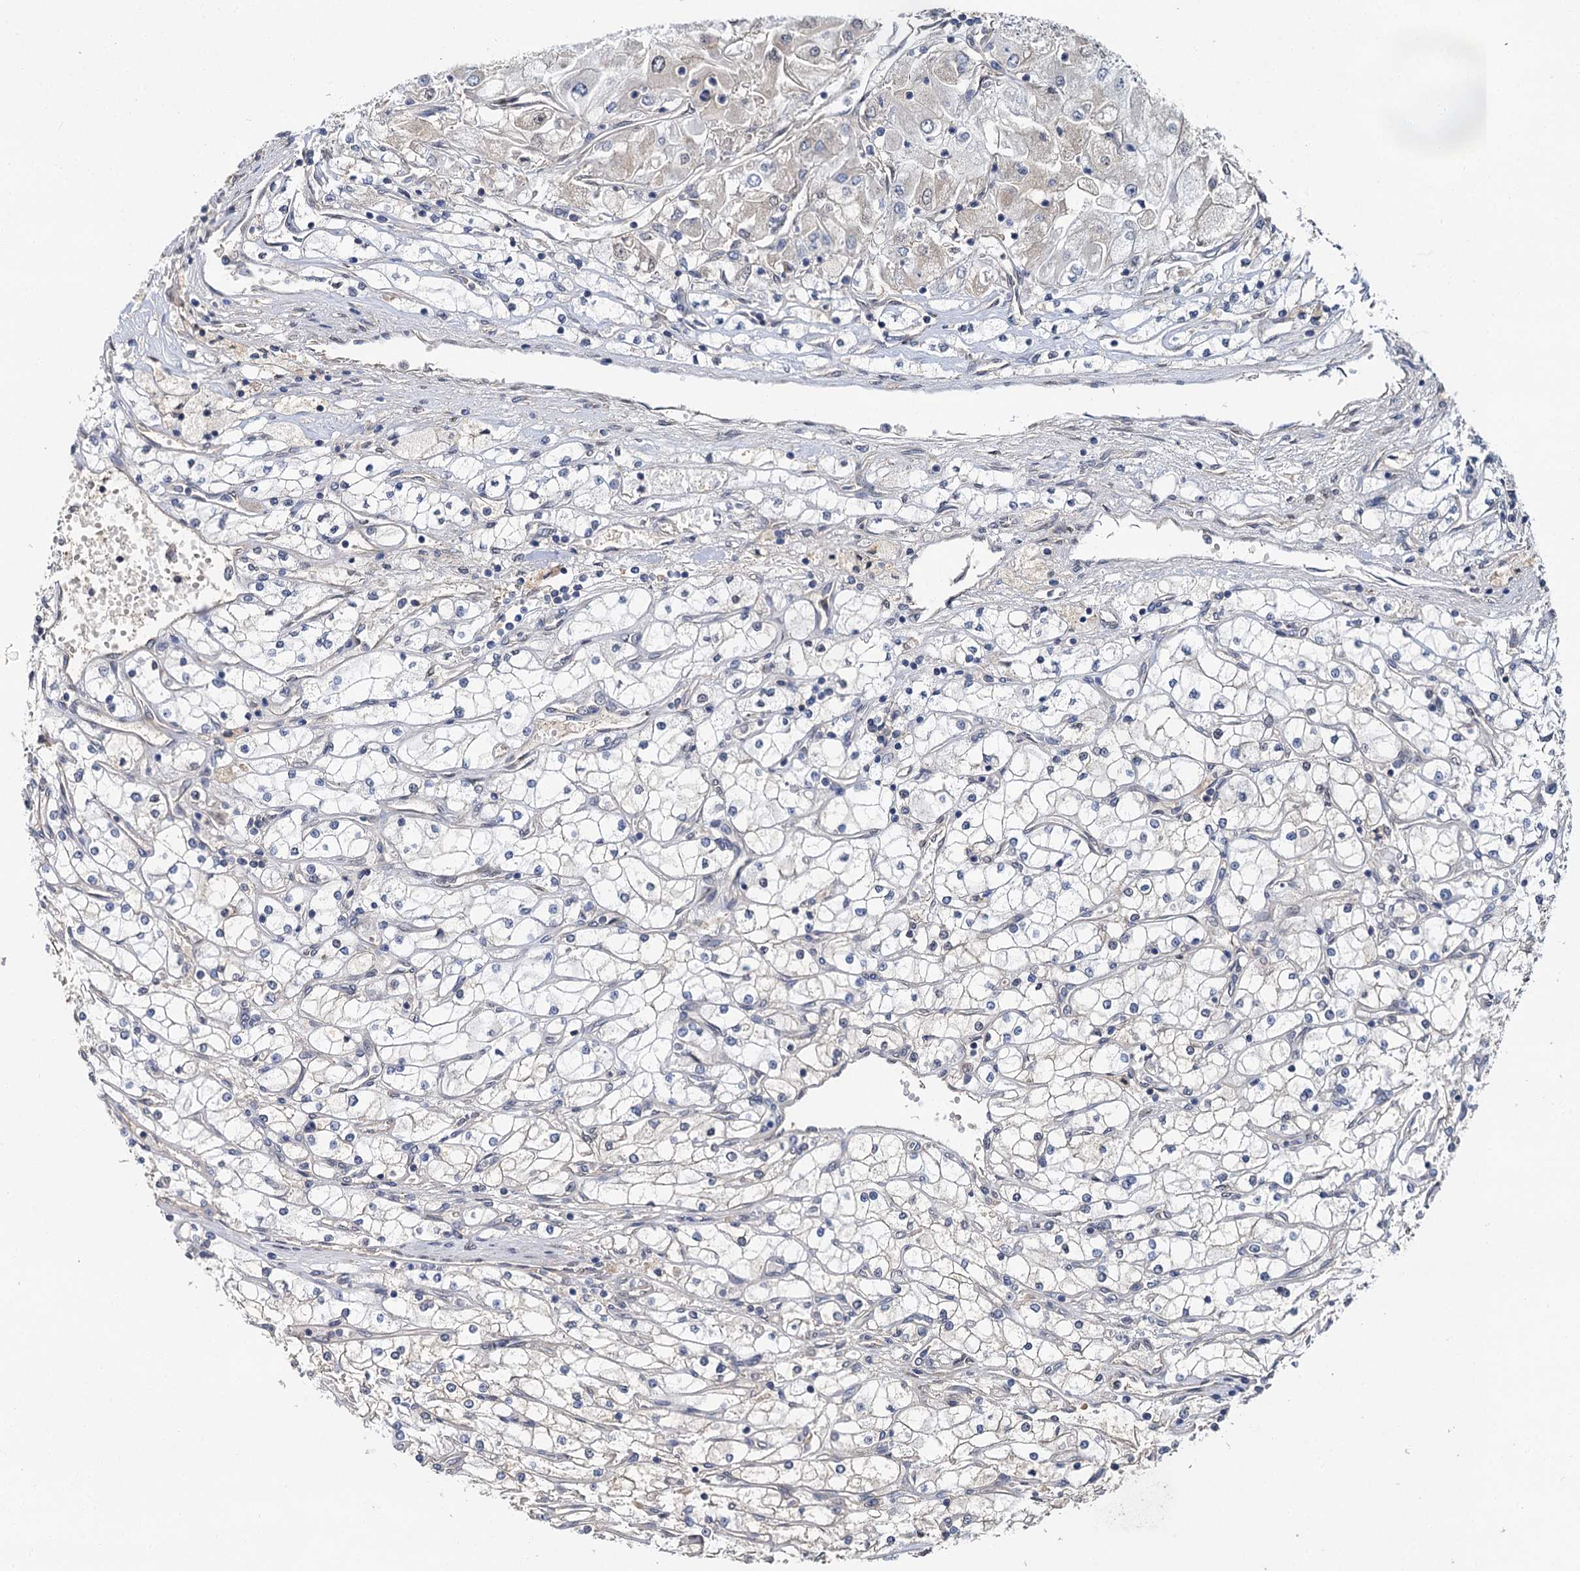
{"staining": {"intensity": "negative", "quantity": "none", "location": "none"}, "tissue": "renal cancer", "cell_type": "Tumor cells", "image_type": "cancer", "snomed": [{"axis": "morphology", "description": "Adenocarcinoma, NOS"}, {"axis": "topography", "description": "Kidney"}], "caption": "Immunohistochemistry (IHC) histopathology image of renal cancer stained for a protein (brown), which shows no positivity in tumor cells.", "gene": "ZNF324", "patient": {"sex": "male", "age": 80}}